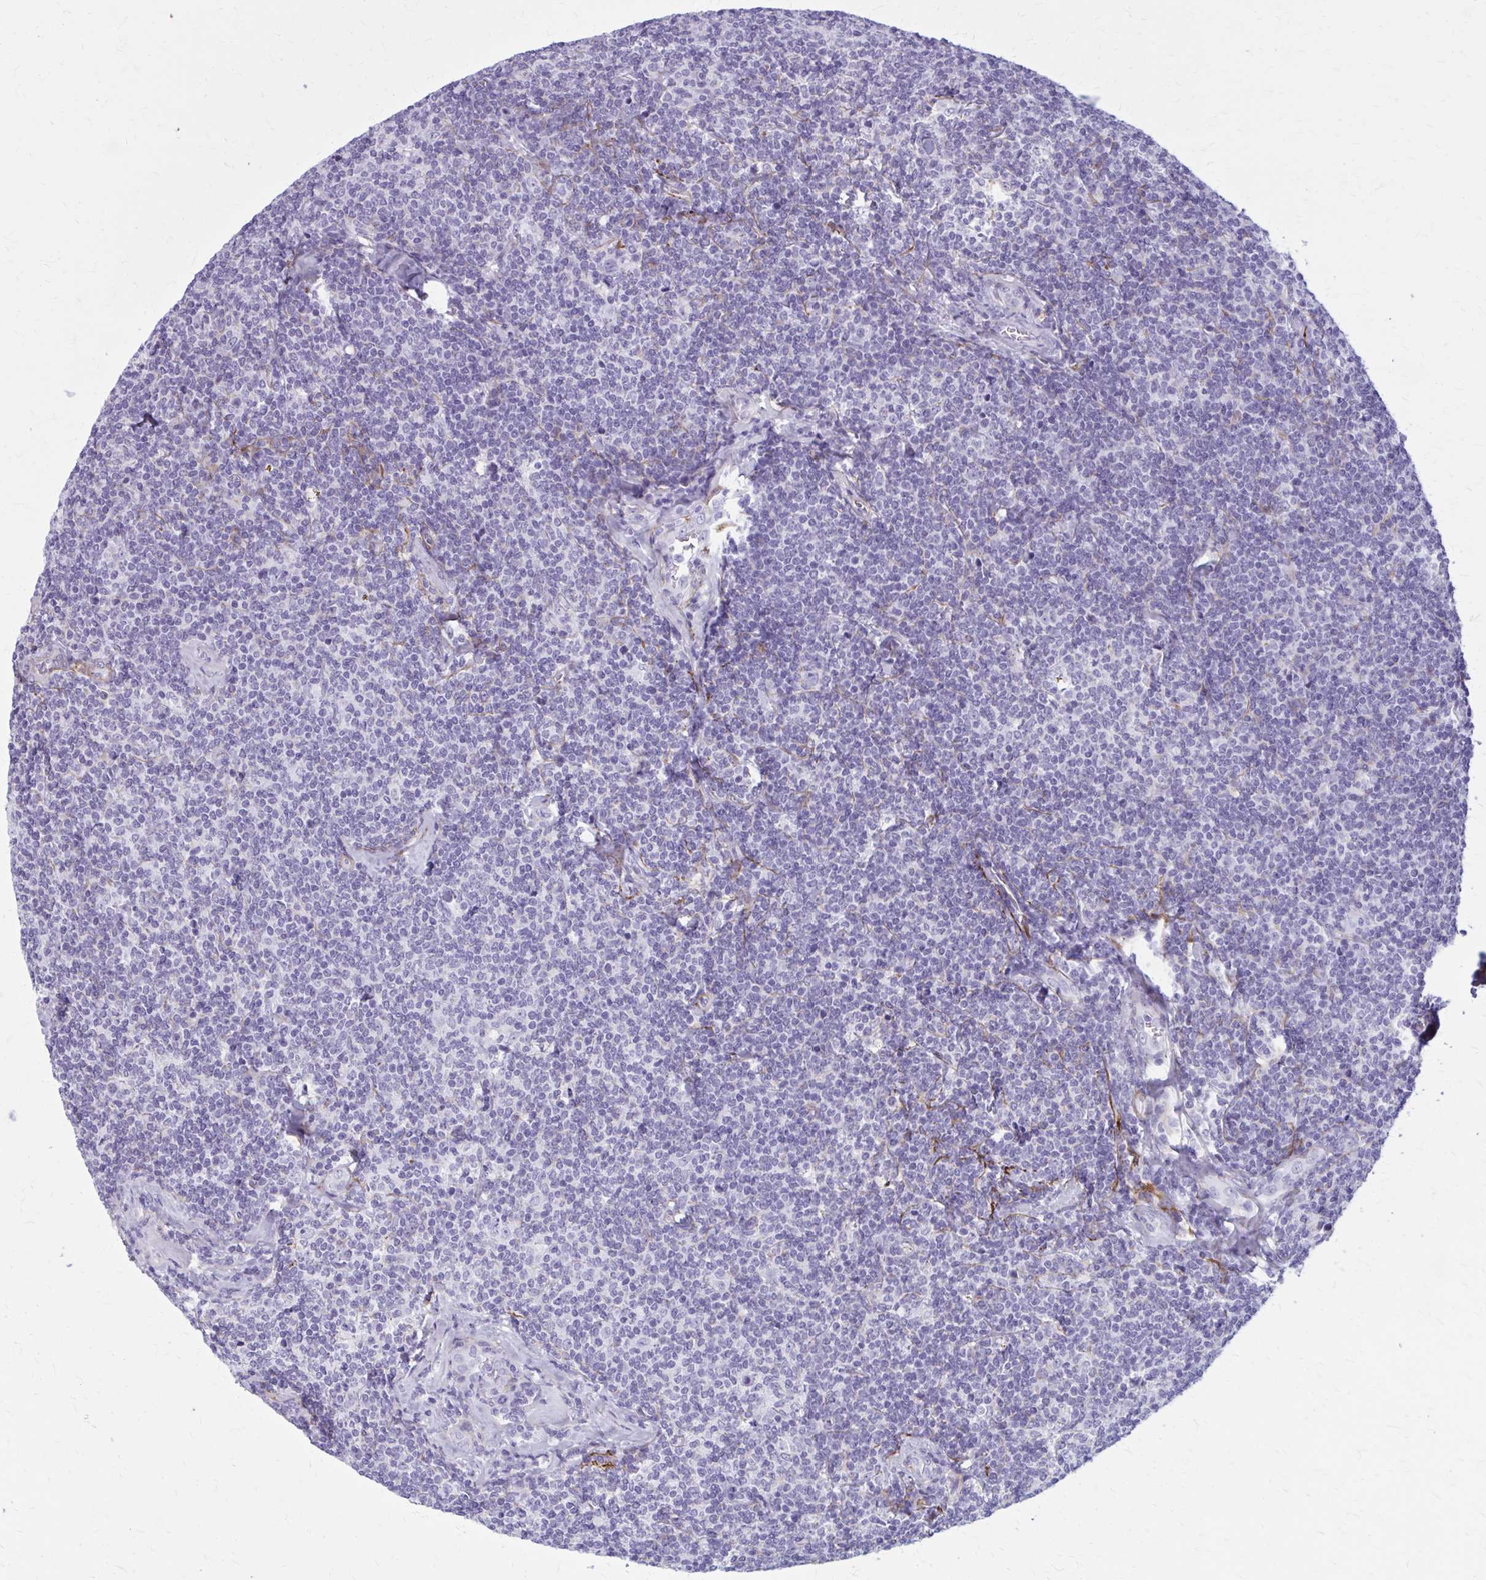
{"staining": {"intensity": "negative", "quantity": "none", "location": "none"}, "tissue": "lymphoma", "cell_type": "Tumor cells", "image_type": "cancer", "snomed": [{"axis": "morphology", "description": "Malignant lymphoma, non-Hodgkin's type, Low grade"}, {"axis": "topography", "description": "Lymph node"}], "caption": "Lymphoma was stained to show a protein in brown. There is no significant expression in tumor cells.", "gene": "AKAP12", "patient": {"sex": "female", "age": 56}}